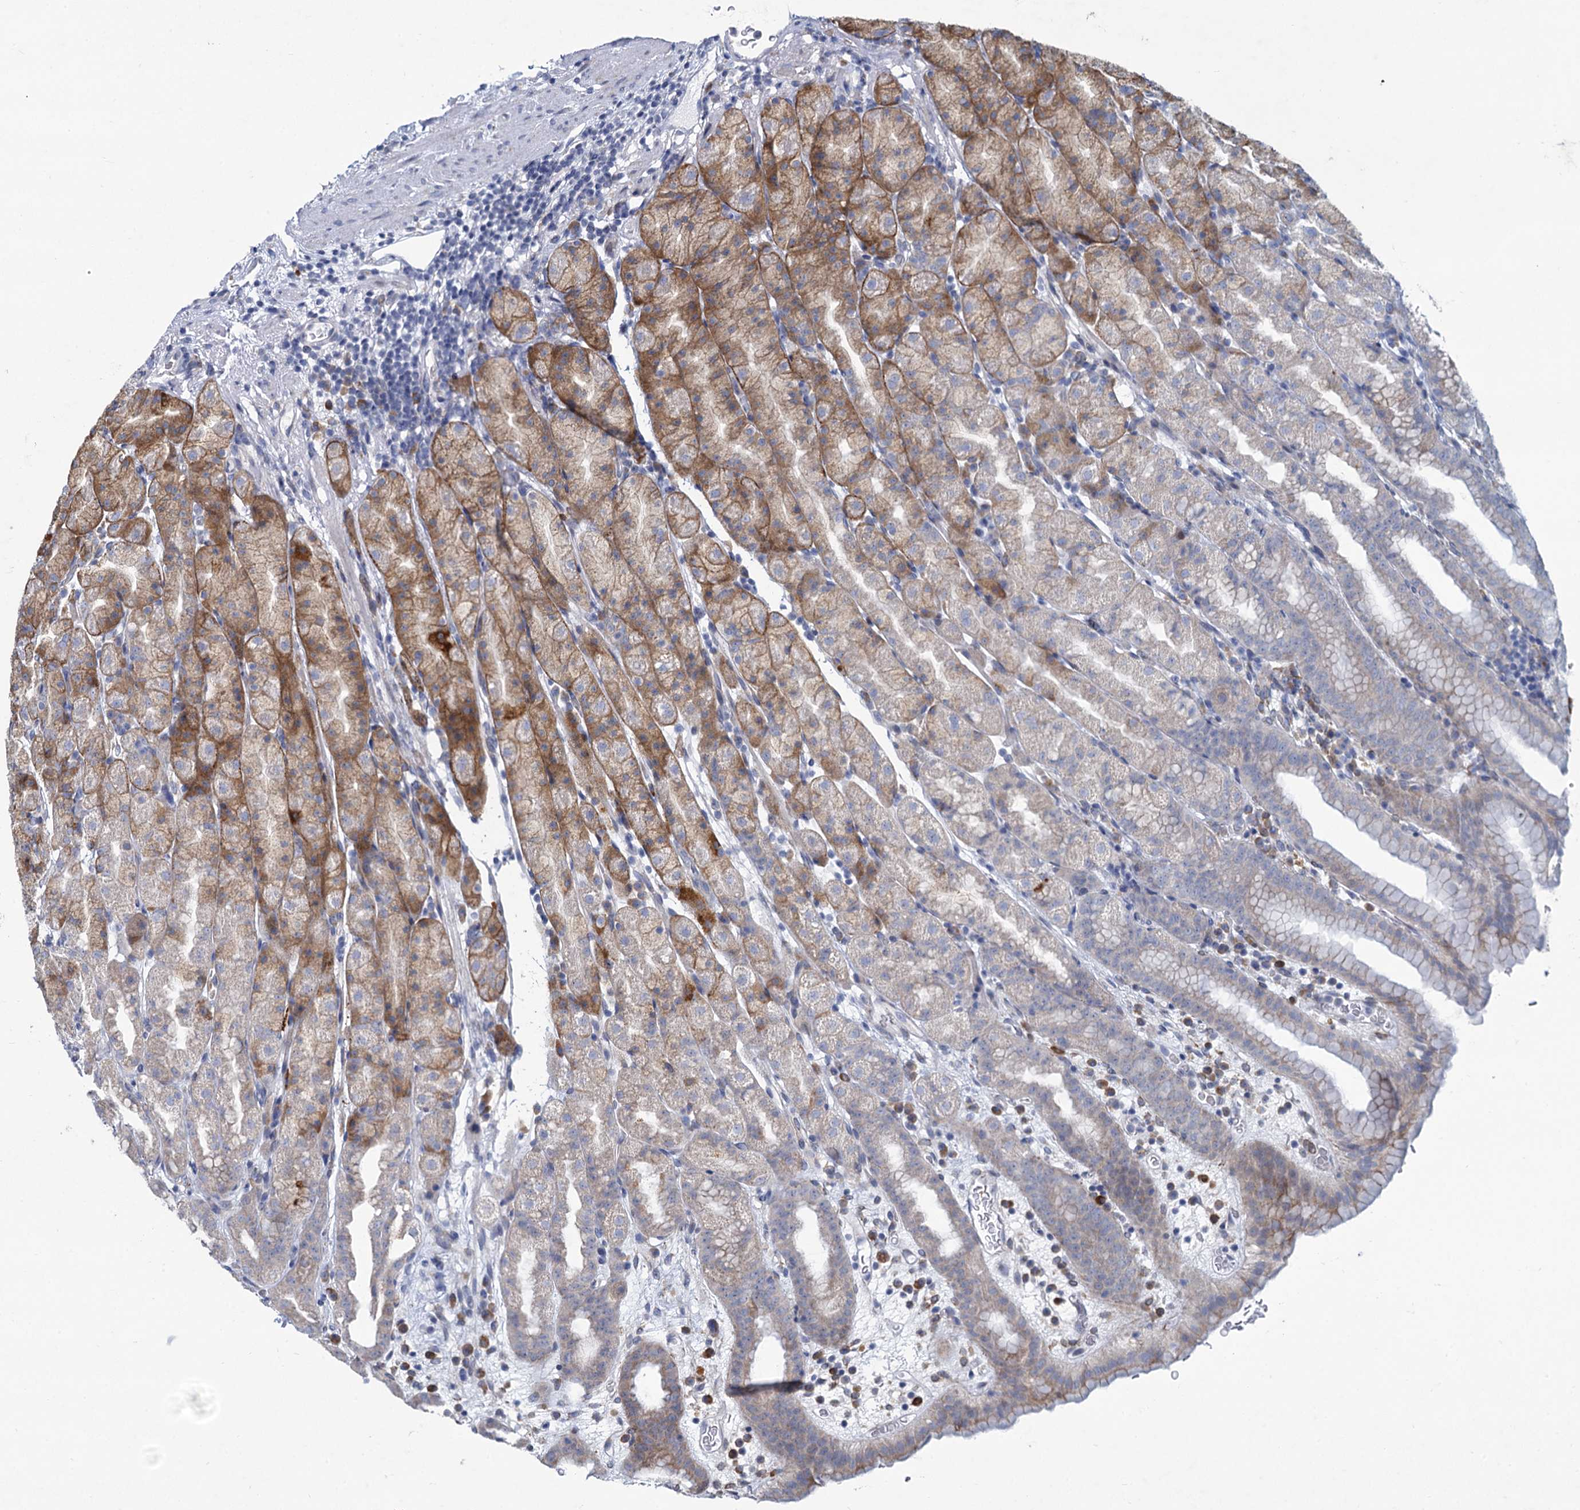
{"staining": {"intensity": "moderate", "quantity": "25%-75%", "location": "cytoplasmic/membranous"}, "tissue": "stomach", "cell_type": "Glandular cells", "image_type": "normal", "snomed": [{"axis": "morphology", "description": "Normal tissue, NOS"}, {"axis": "topography", "description": "Stomach, upper"}], "caption": "An immunohistochemistry (IHC) image of benign tissue is shown. Protein staining in brown shows moderate cytoplasmic/membranous positivity in stomach within glandular cells. Ihc stains the protein in brown and the nuclei are stained blue.", "gene": "PRSS35", "patient": {"sex": "male", "age": 68}}